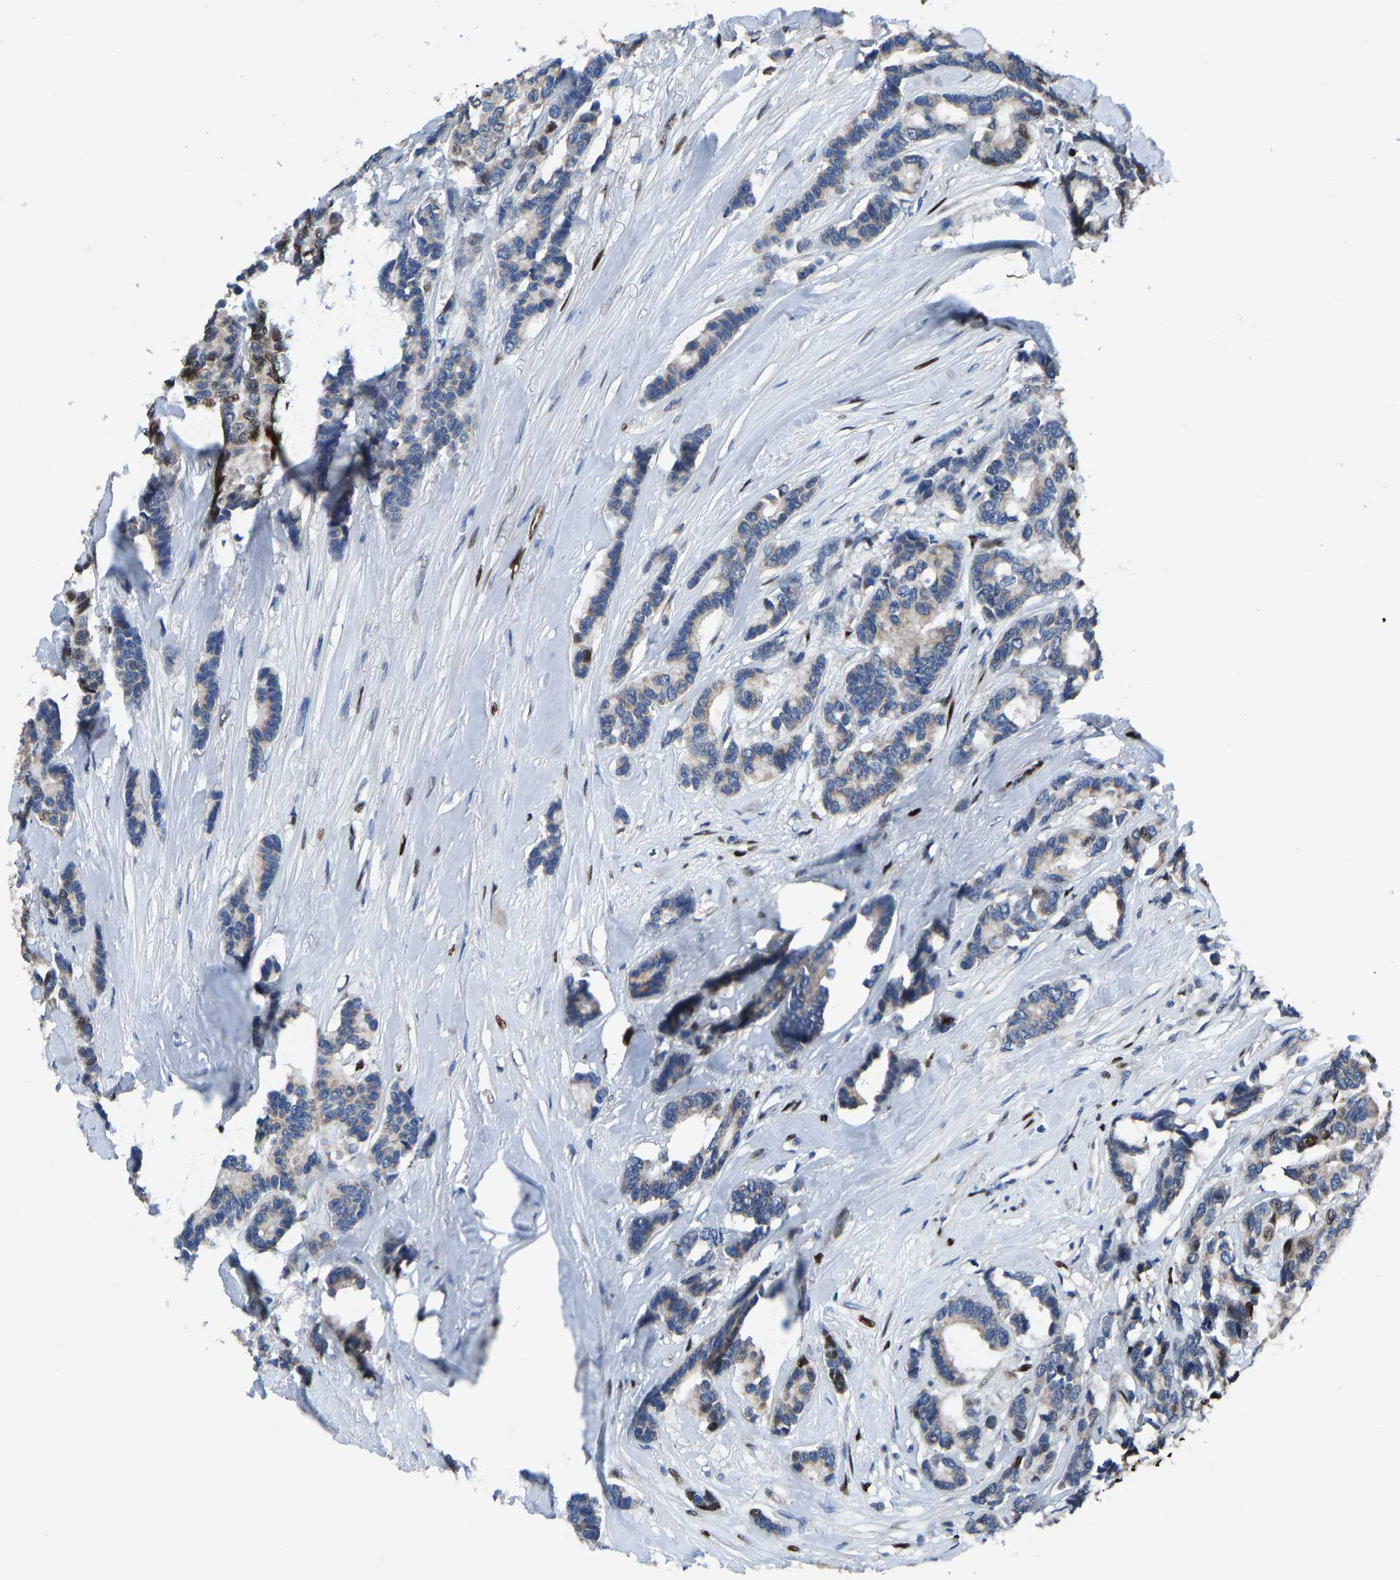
{"staining": {"intensity": "weak", "quantity": "<25%", "location": "cytoplasmic/membranous"}, "tissue": "breast cancer", "cell_type": "Tumor cells", "image_type": "cancer", "snomed": [{"axis": "morphology", "description": "Duct carcinoma"}, {"axis": "topography", "description": "Breast"}], "caption": "Protein analysis of infiltrating ductal carcinoma (breast) displays no significant expression in tumor cells. (DAB (3,3'-diaminobenzidine) immunohistochemistry (IHC) visualized using brightfield microscopy, high magnification).", "gene": "EGR1", "patient": {"sex": "female", "age": 87}}